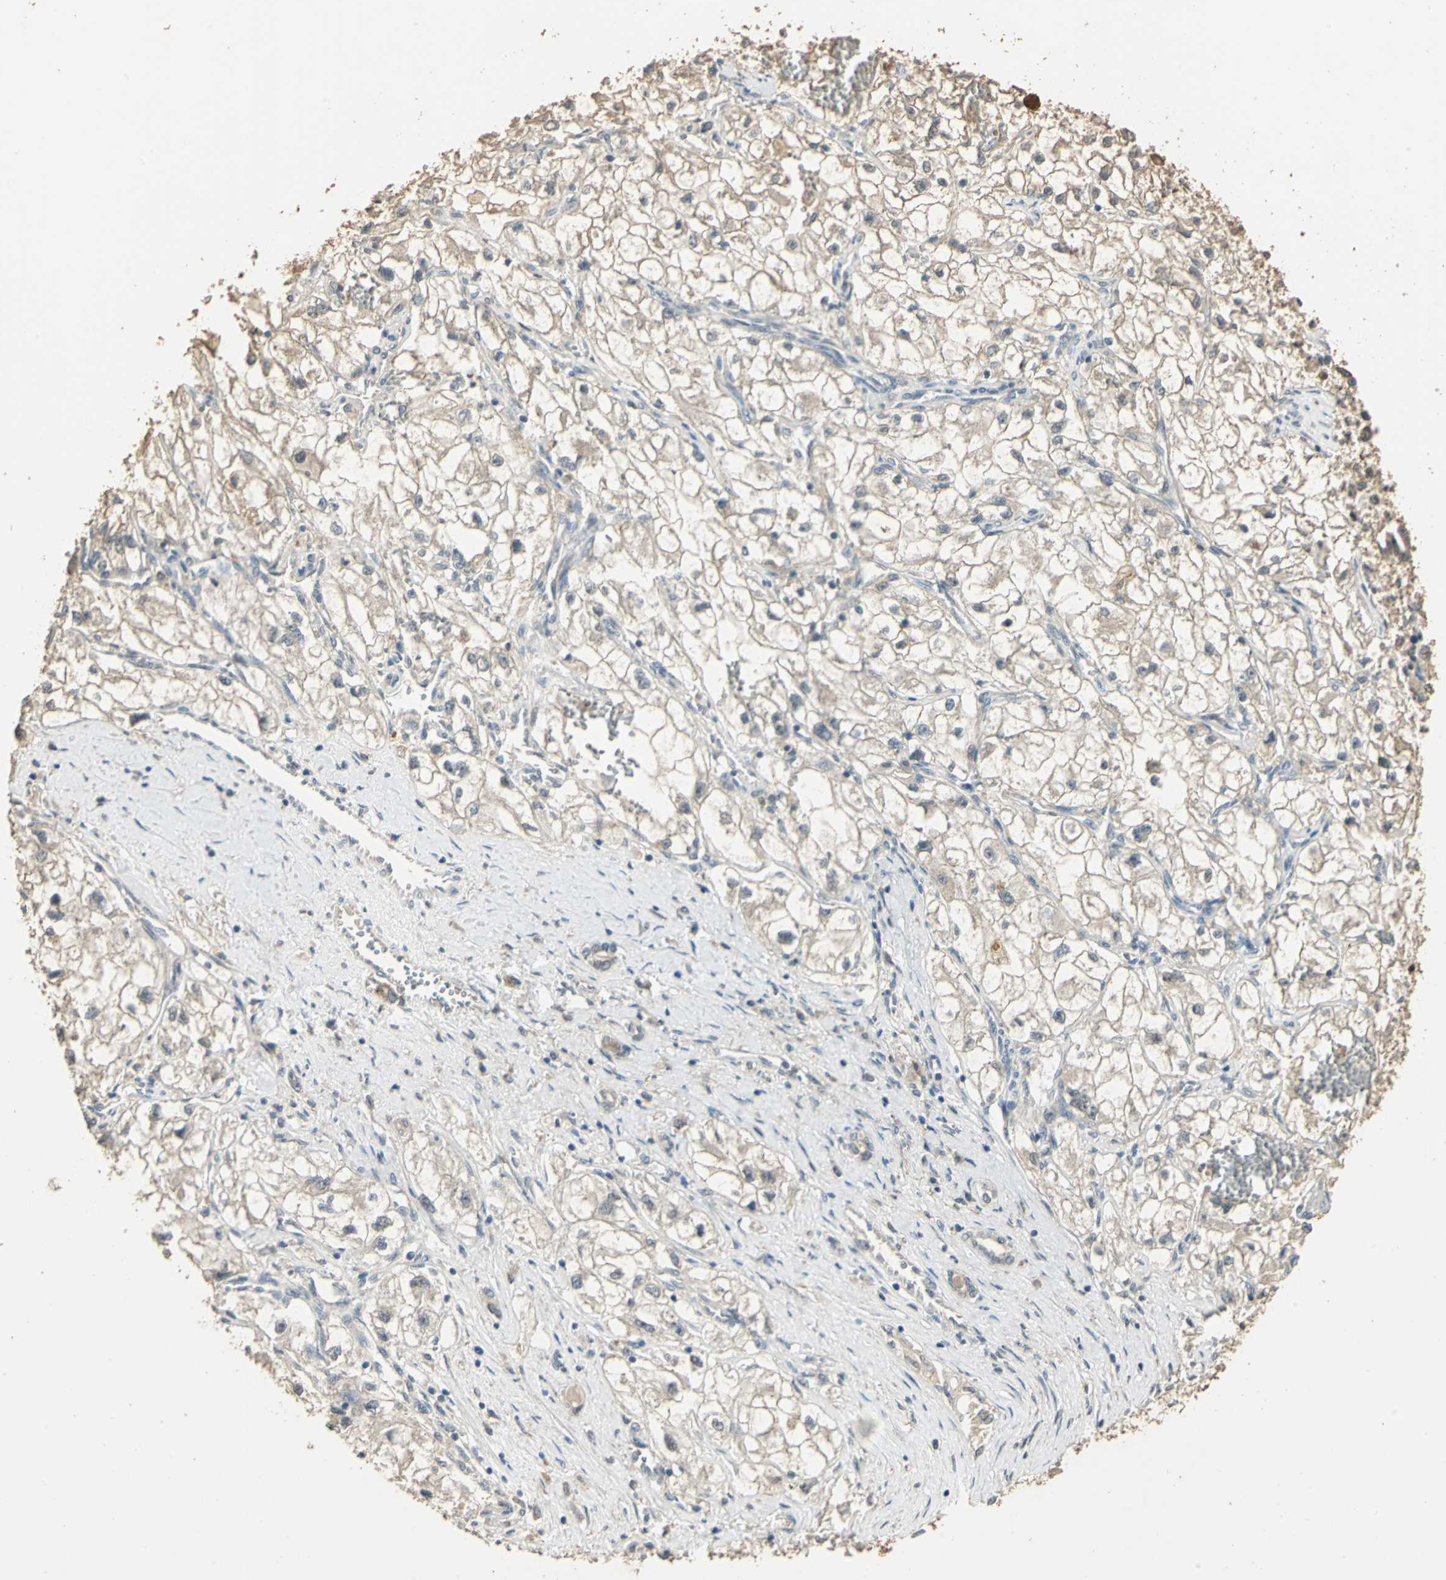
{"staining": {"intensity": "weak", "quantity": "25%-75%", "location": "cytoplasmic/membranous"}, "tissue": "renal cancer", "cell_type": "Tumor cells", "image_type": "cancer", "snomed": [{"axis": "morphology", "description": "Adenocarcinoma, NOS"}, {"axis": "topography", "description": "Kidney"}], "caption": "A low amount of weak cytoplasmic/membranous expression is identified in about 25%-75% of tumor cells in renal cancer (adenocarcinoma) tissue.", "gene": "UCHL5", "patient": {"sex": "female", "age": 70}}